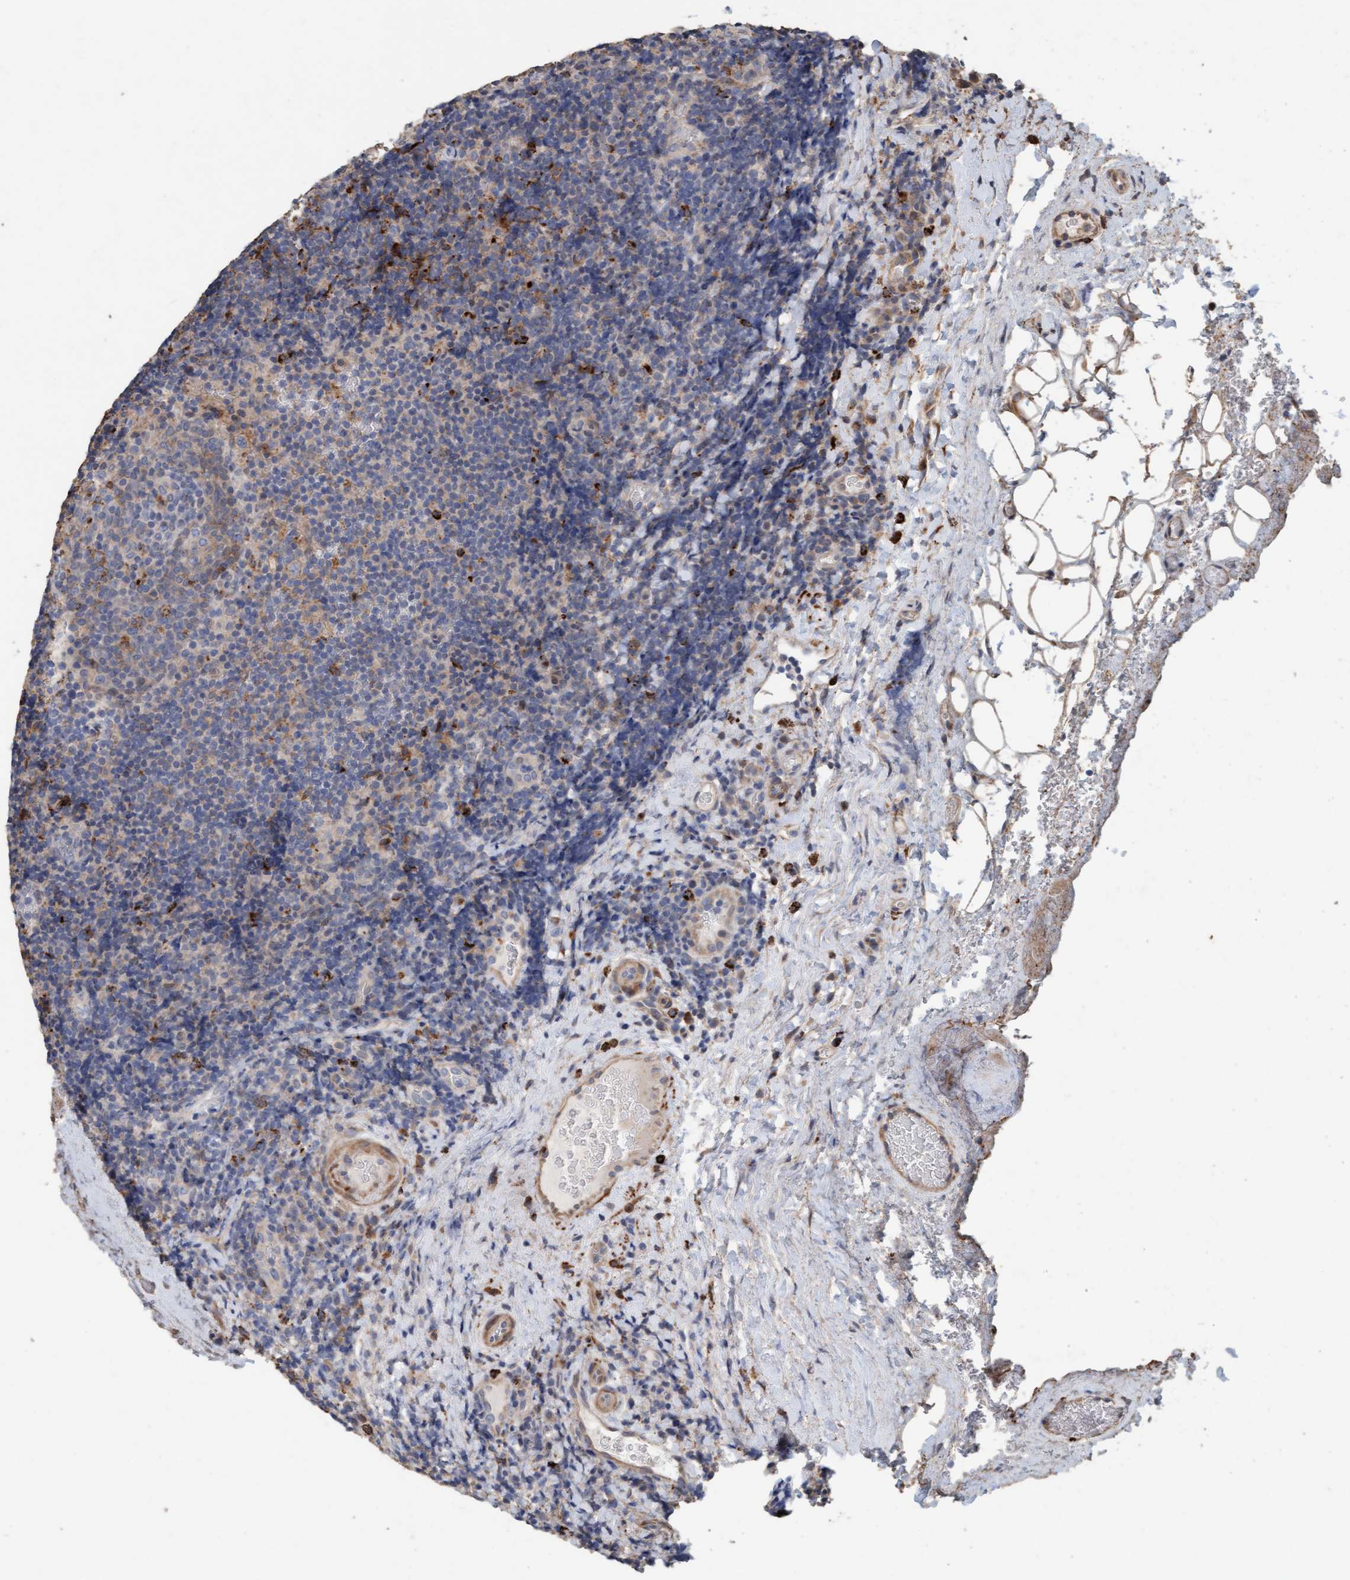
{"staining": {"intensity": "weak", "quantity": "<25%", "location": "cytoplasmic/membranous"}, "tissue": "lymphoma", "cell_type": "Tumor cells", "image_type": "cancer", "snomed": [{"axis": "morphology", "description": "Malignant lymphoma, non-Hodgkin's type, High grade"}, {"axis": "topography", "description": "Tonsil"}], "caption": "DAB immunohistochemical staining of malignant lymphoma, non-Hodgkin's type (high-grade) displays no significant expression in tumor cells.", "gene": "LONRF1", "patient": {"sex": "female", "age": 36}}